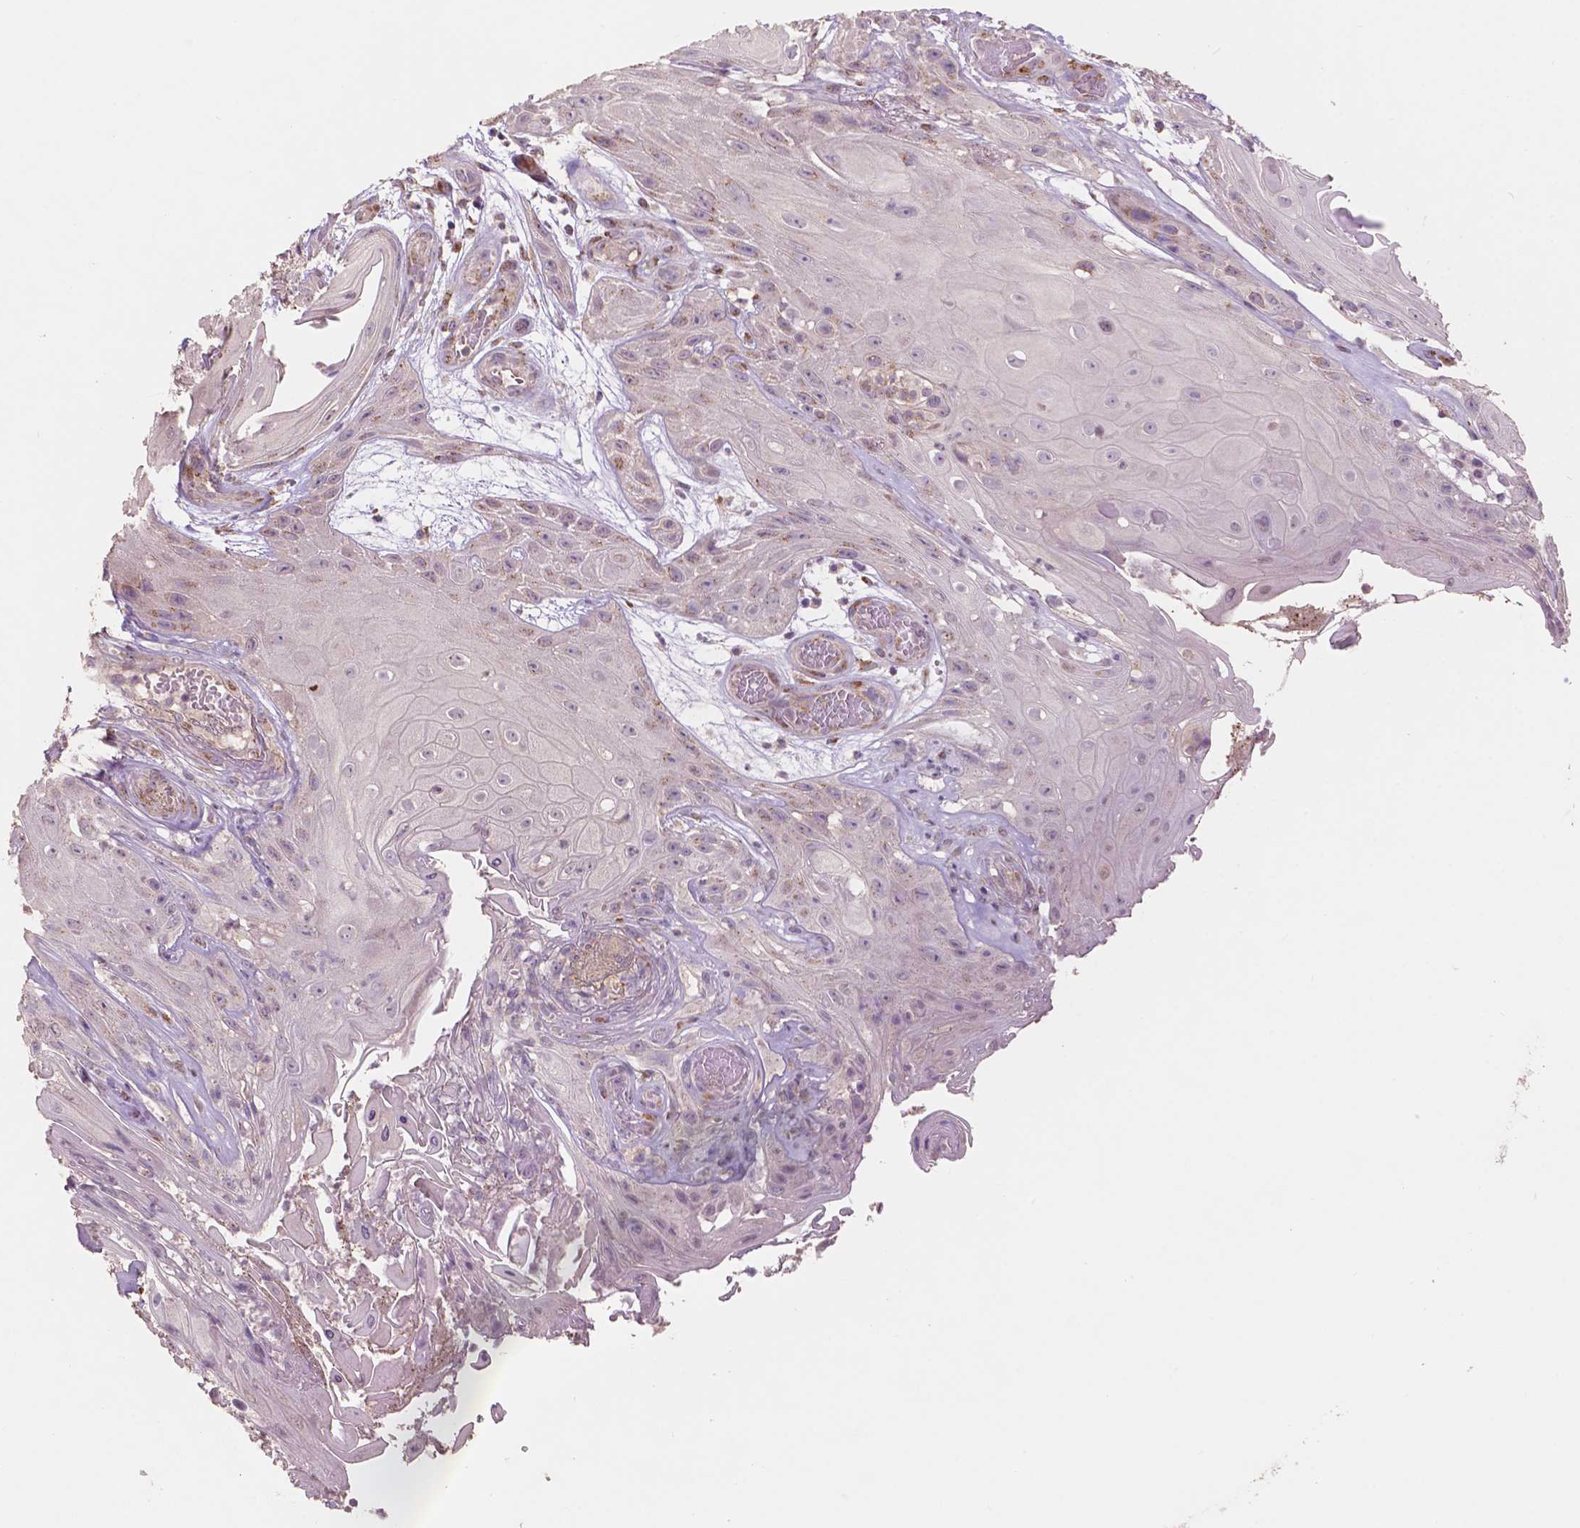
{"staining": {"intensity": "moderate", "quantity": "<25%", "location": "cytoplasmic/membranous"}, "tissue": "skin cancer", "cell_type": "Tumor cells", "image_type": "cancer", "snomed": [{"axis": "morphology", "description": "Squamous cell carcinoma, NOS"}, {"axis": "topography", "description": "Skin"}], "caption": "Skin cancer stained with a brown dye exhibits moderate cytoplasmic/membranous positive positivity in about <25% of tumor cells.", "gene": "CHPT1", "patient": {"sex": "male", "age": 62}}